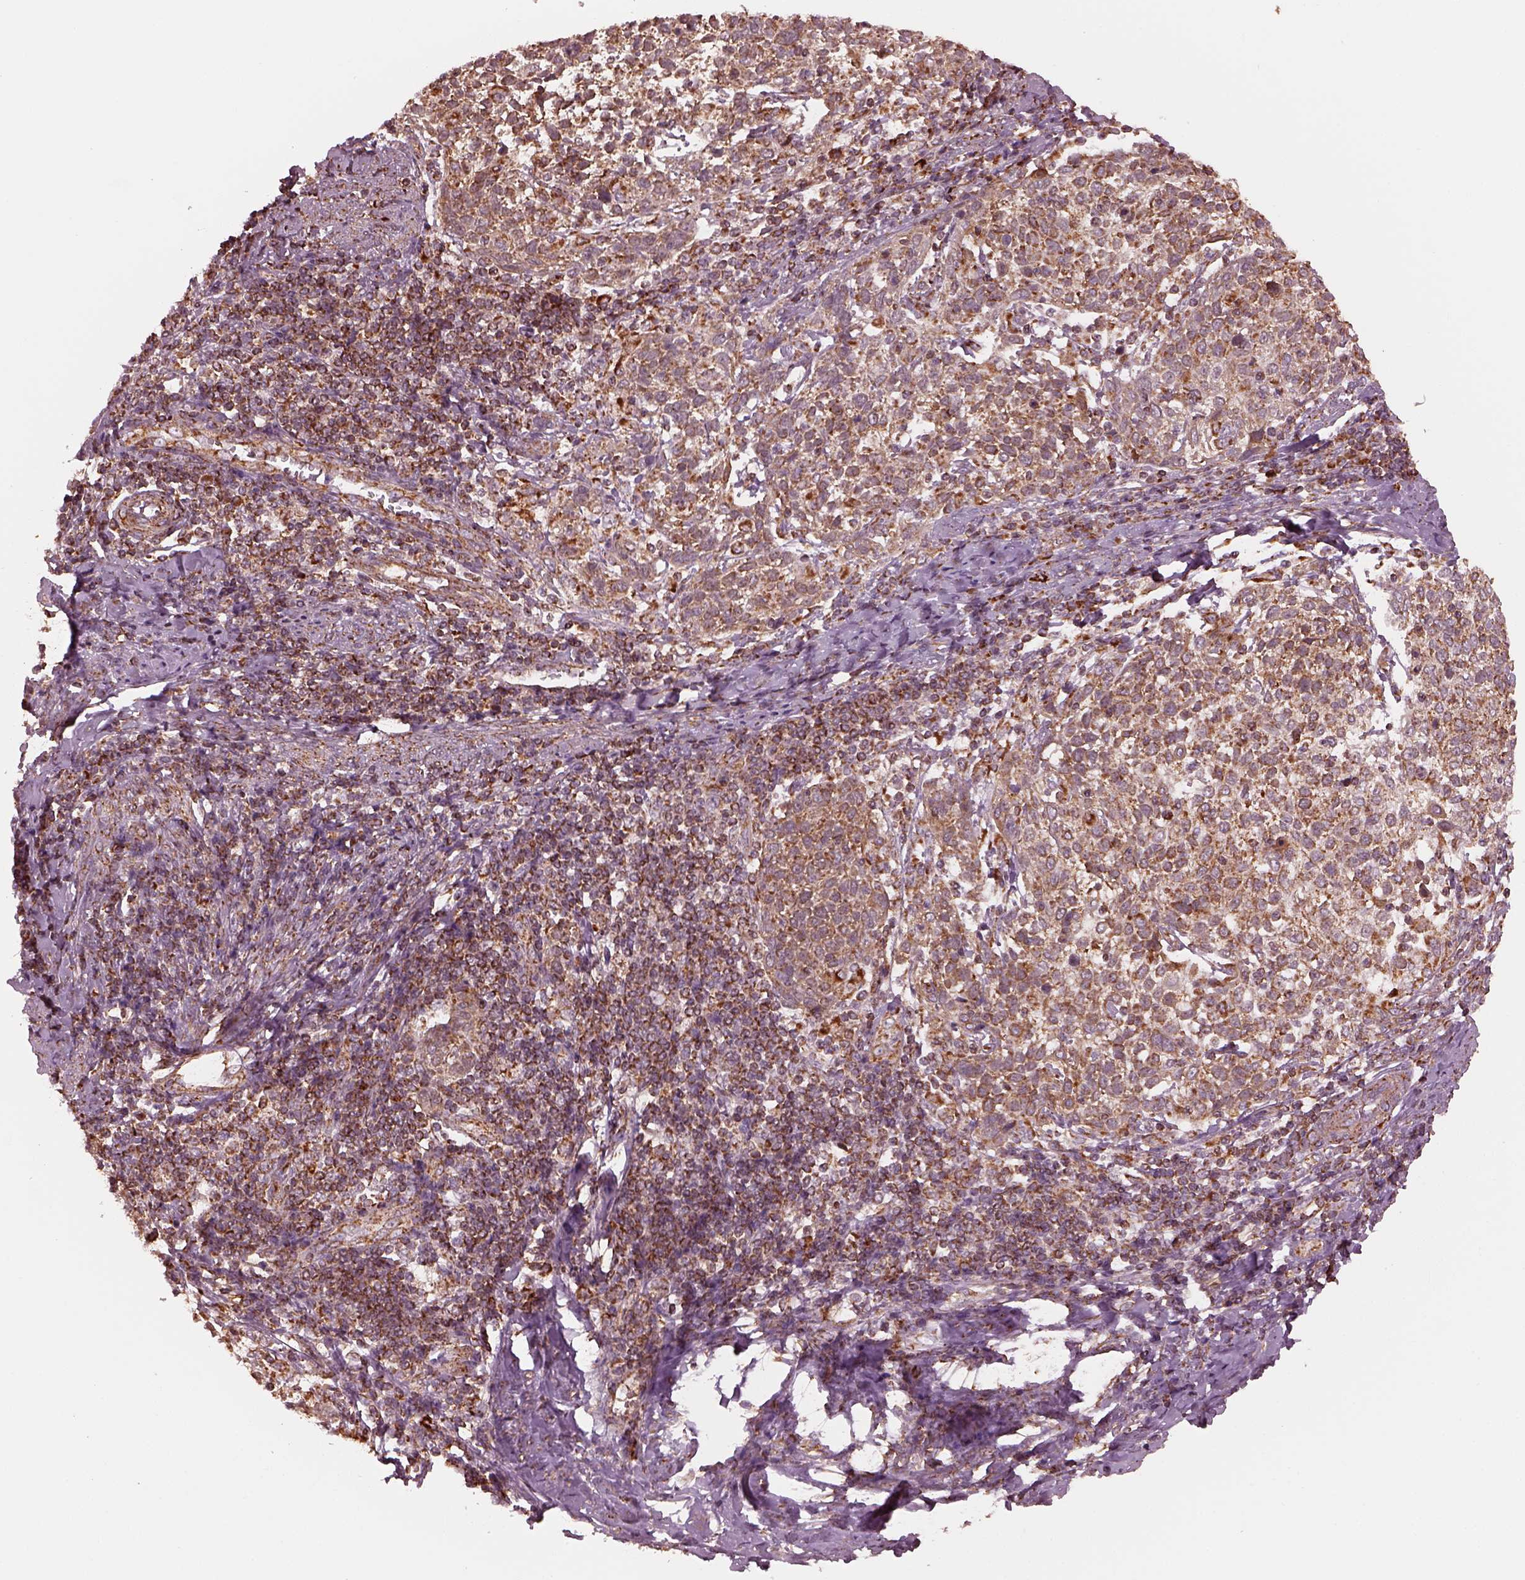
{"staining": {"intensity": "moderate", "quantity": "25%-75%", "location": "cytoplasmic/membranous"}, "tissue": "cervical cancer", "cell_type": "Tumor cells", "image_type": "cancer", "snomed": [{"axis": "morphology", "description": "Squamous cell carcinoma, NOS"}, {"axis": "topography", "description": "Cervix"}], "caption": "Tumor cells demonstrate moderate cytoplasmic/membranous staining in about 25%-75% of cells in squamous cell carcinoma (cervical). The staining was performed using DAB (3,3'-diaminobenzidine), with brown indicating positive protein expression. Nuclei are stained blue with hematoxylin.", "gene": "NDUFB10", "patient": {"sex": "female", "age": 61}}